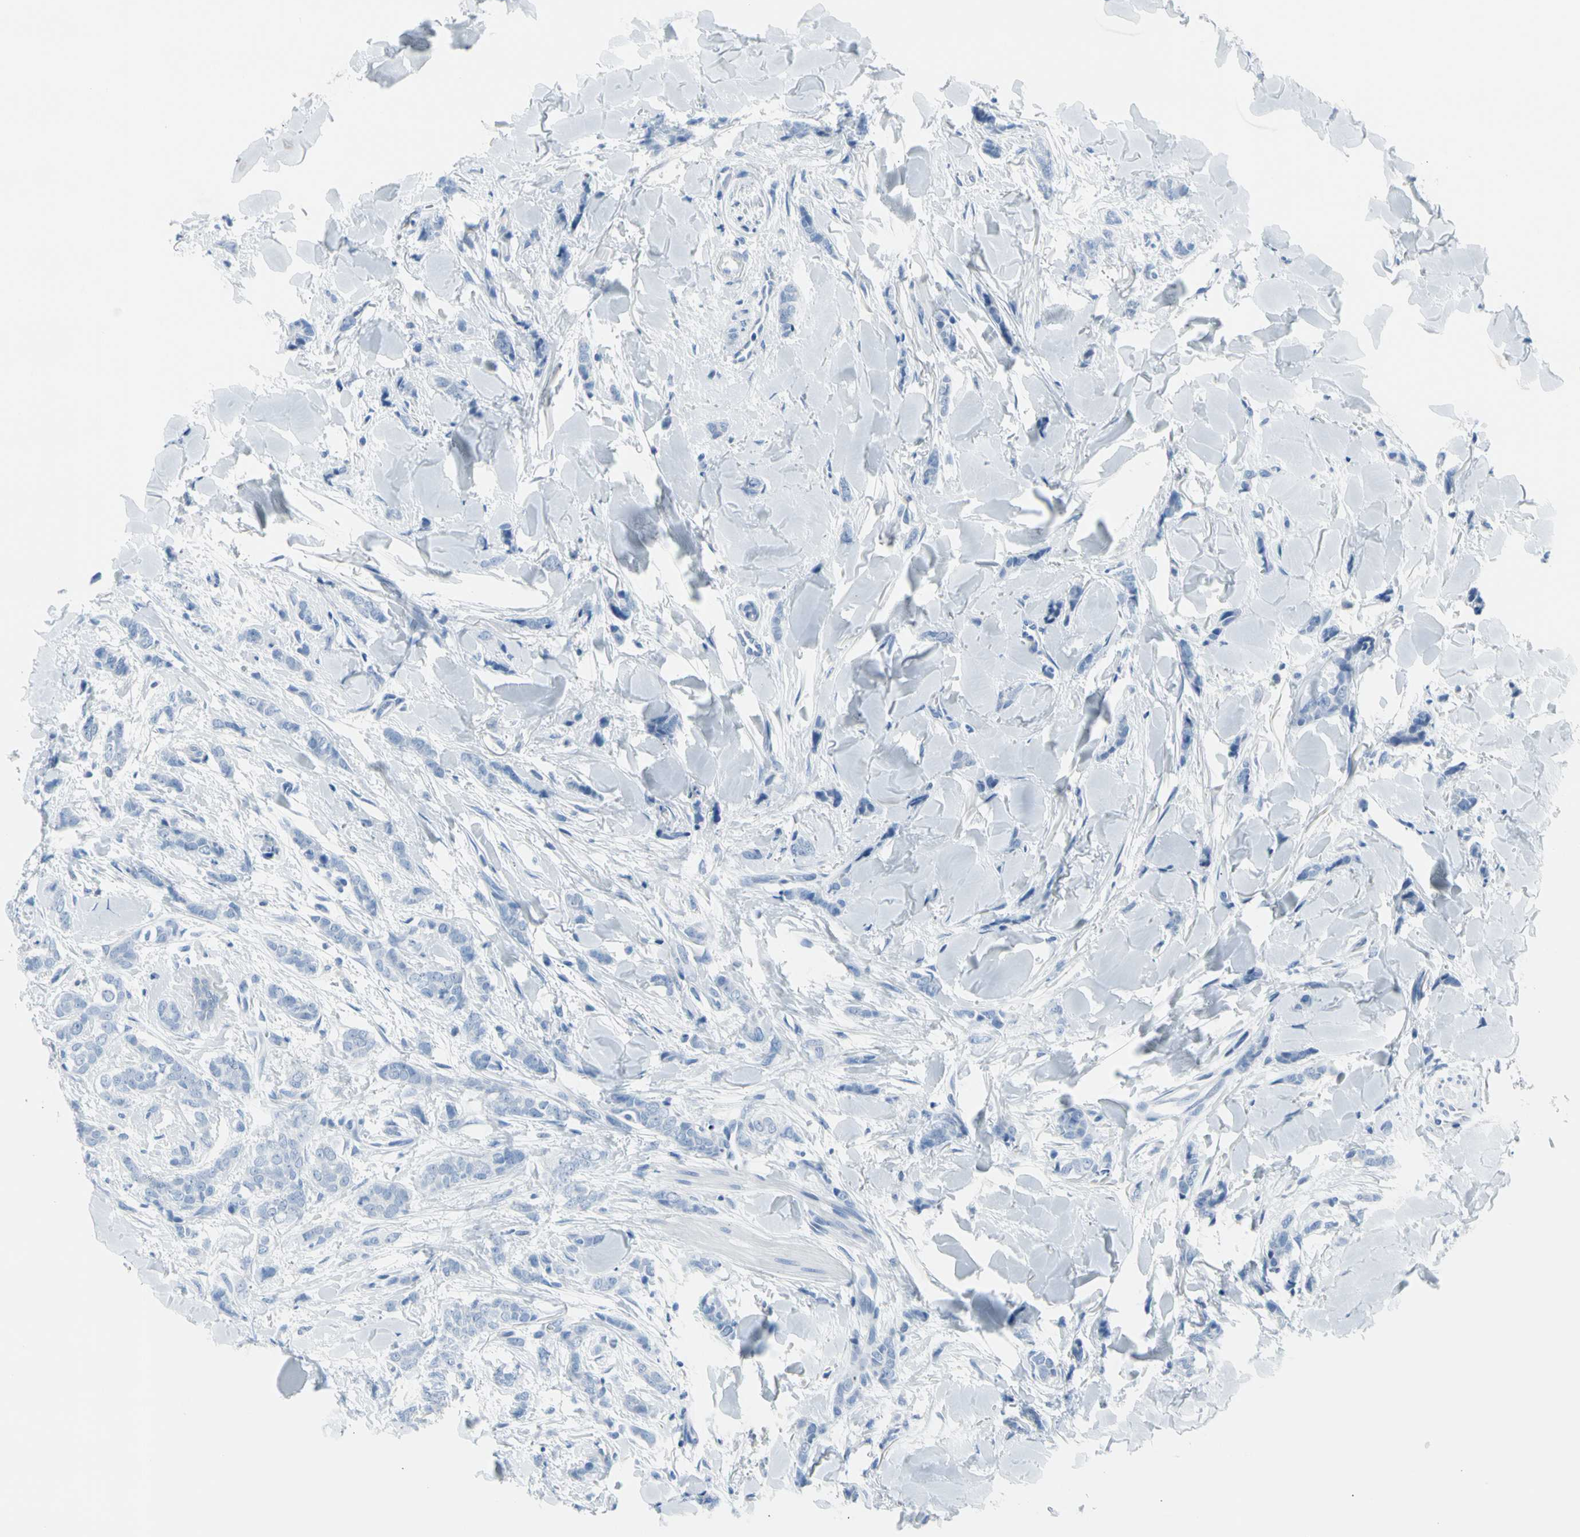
{"staining": {"intensity": "negative", "quantity": "none", "location": "none"}, "tissue": "breast cancer", "cell_type": "Tumor cells", "image_type": "cancer", "snomed": [{"axis": "morphology", "description": "Lobular carcinoma"}, {"axis": "topography", "description": "Skin"}, {"axis": "topography", "description": "Breast"}], "caption": "Protein analysis of lobular carcinoma (breast) demonstrates no significant positivity in tumor cells.", "gene": "TPO", "patient": {"sex": "female", "age": 46}}